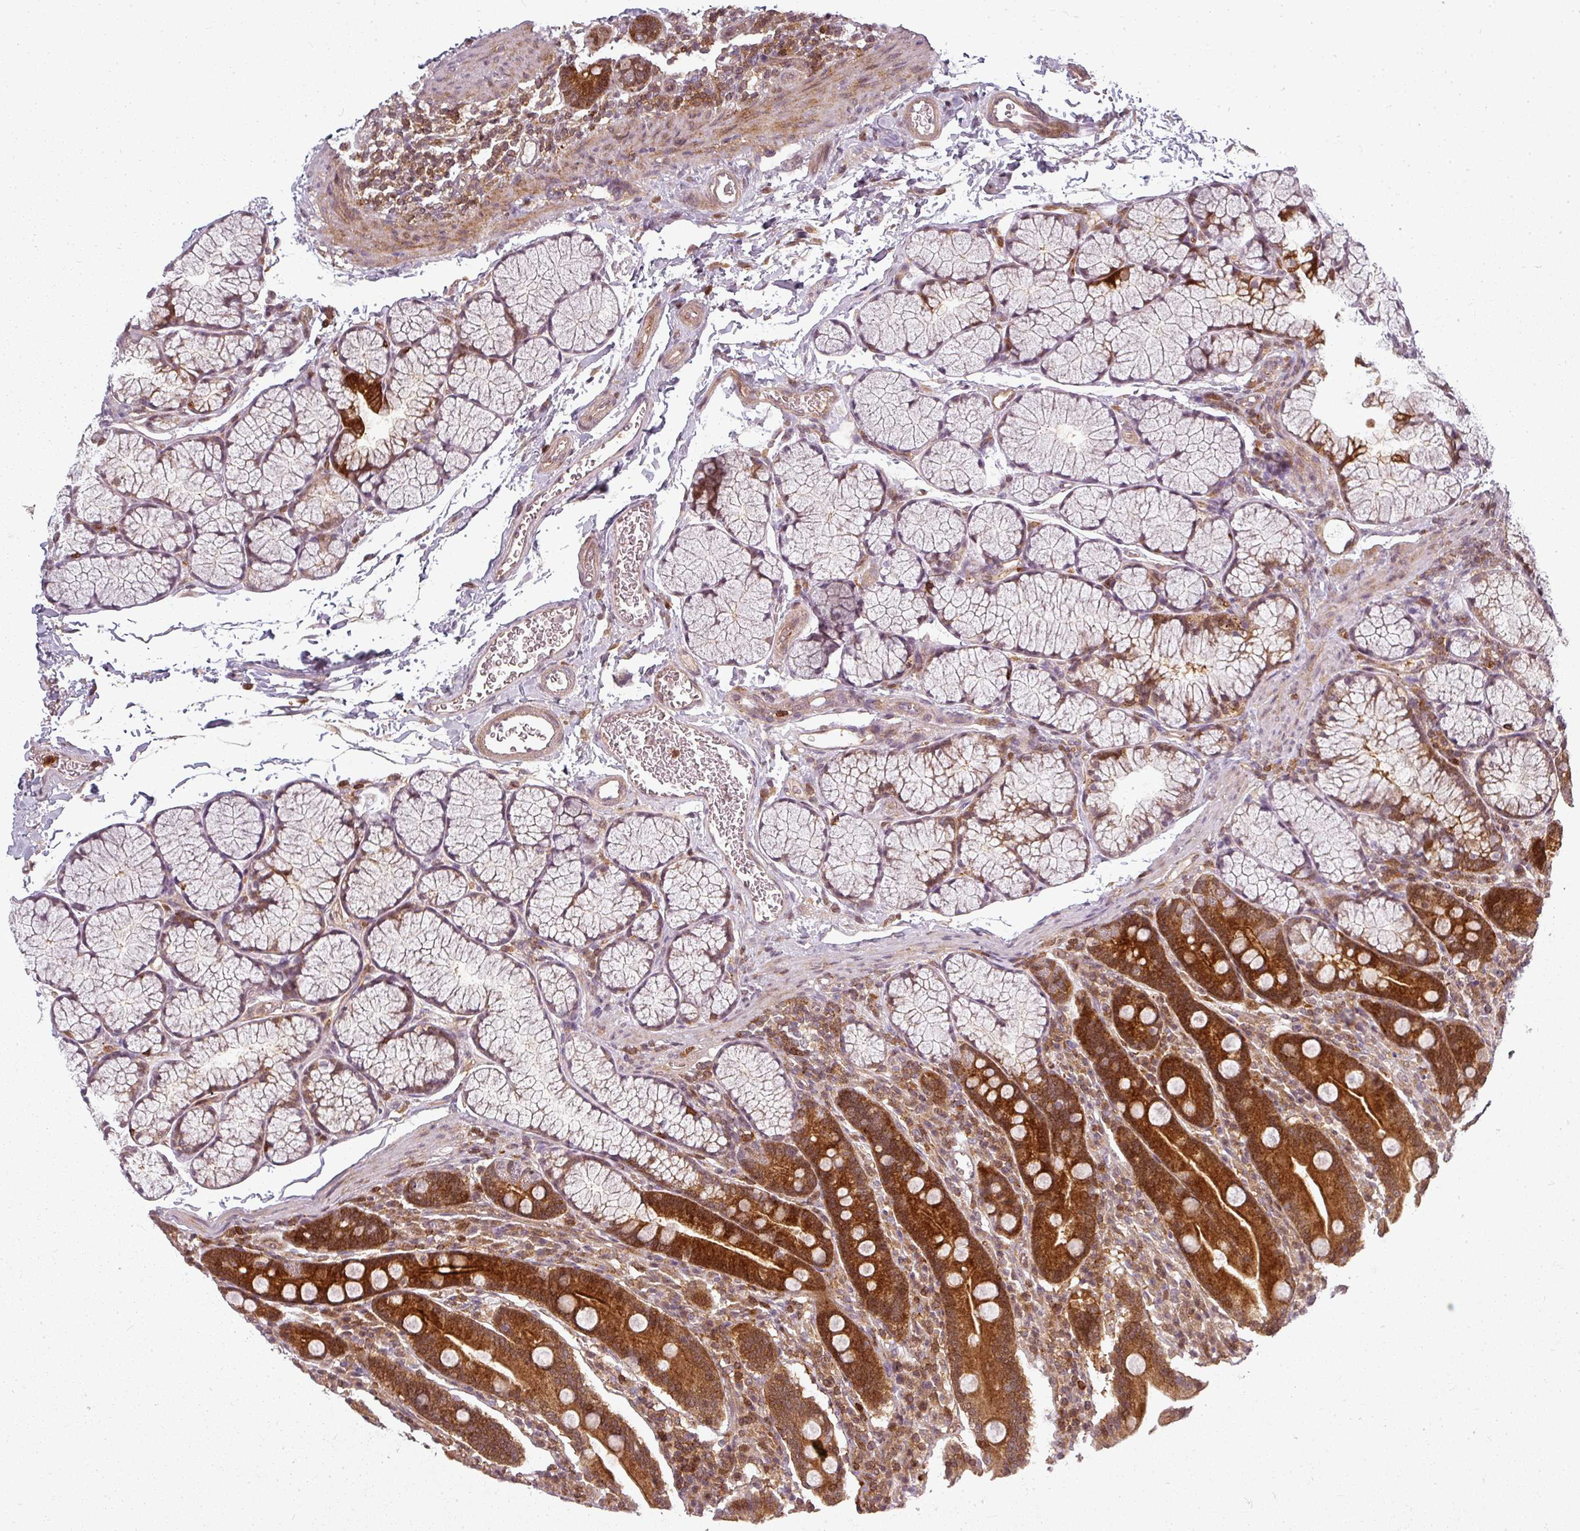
{"staining": {"intensity": "strong", "quantity": ">75%", "location": "cytoplasmic/membranous"}, "tissue": "duodenum", "cell_type": "Glandular cells", "image_type": "normal", "snomed": [{"axis": "morphology", "description": "Normal tissue, NOS"}, {"axis": "topography", "description": "Duodenum"}], "caption": "Immunohistochemical staining of unremarkable human duodenum demonstrates strong cytoplasmic/membranous protein staining in about >75% of glandular cells. Using DAB (3,3'-diaminobenzidine) (brown) and hematoxylin (blue) stains, captured at high magnification using brightfield microscopy.", "gene": "CLIC1", "patient": {"sex": "male", "age": 35}}